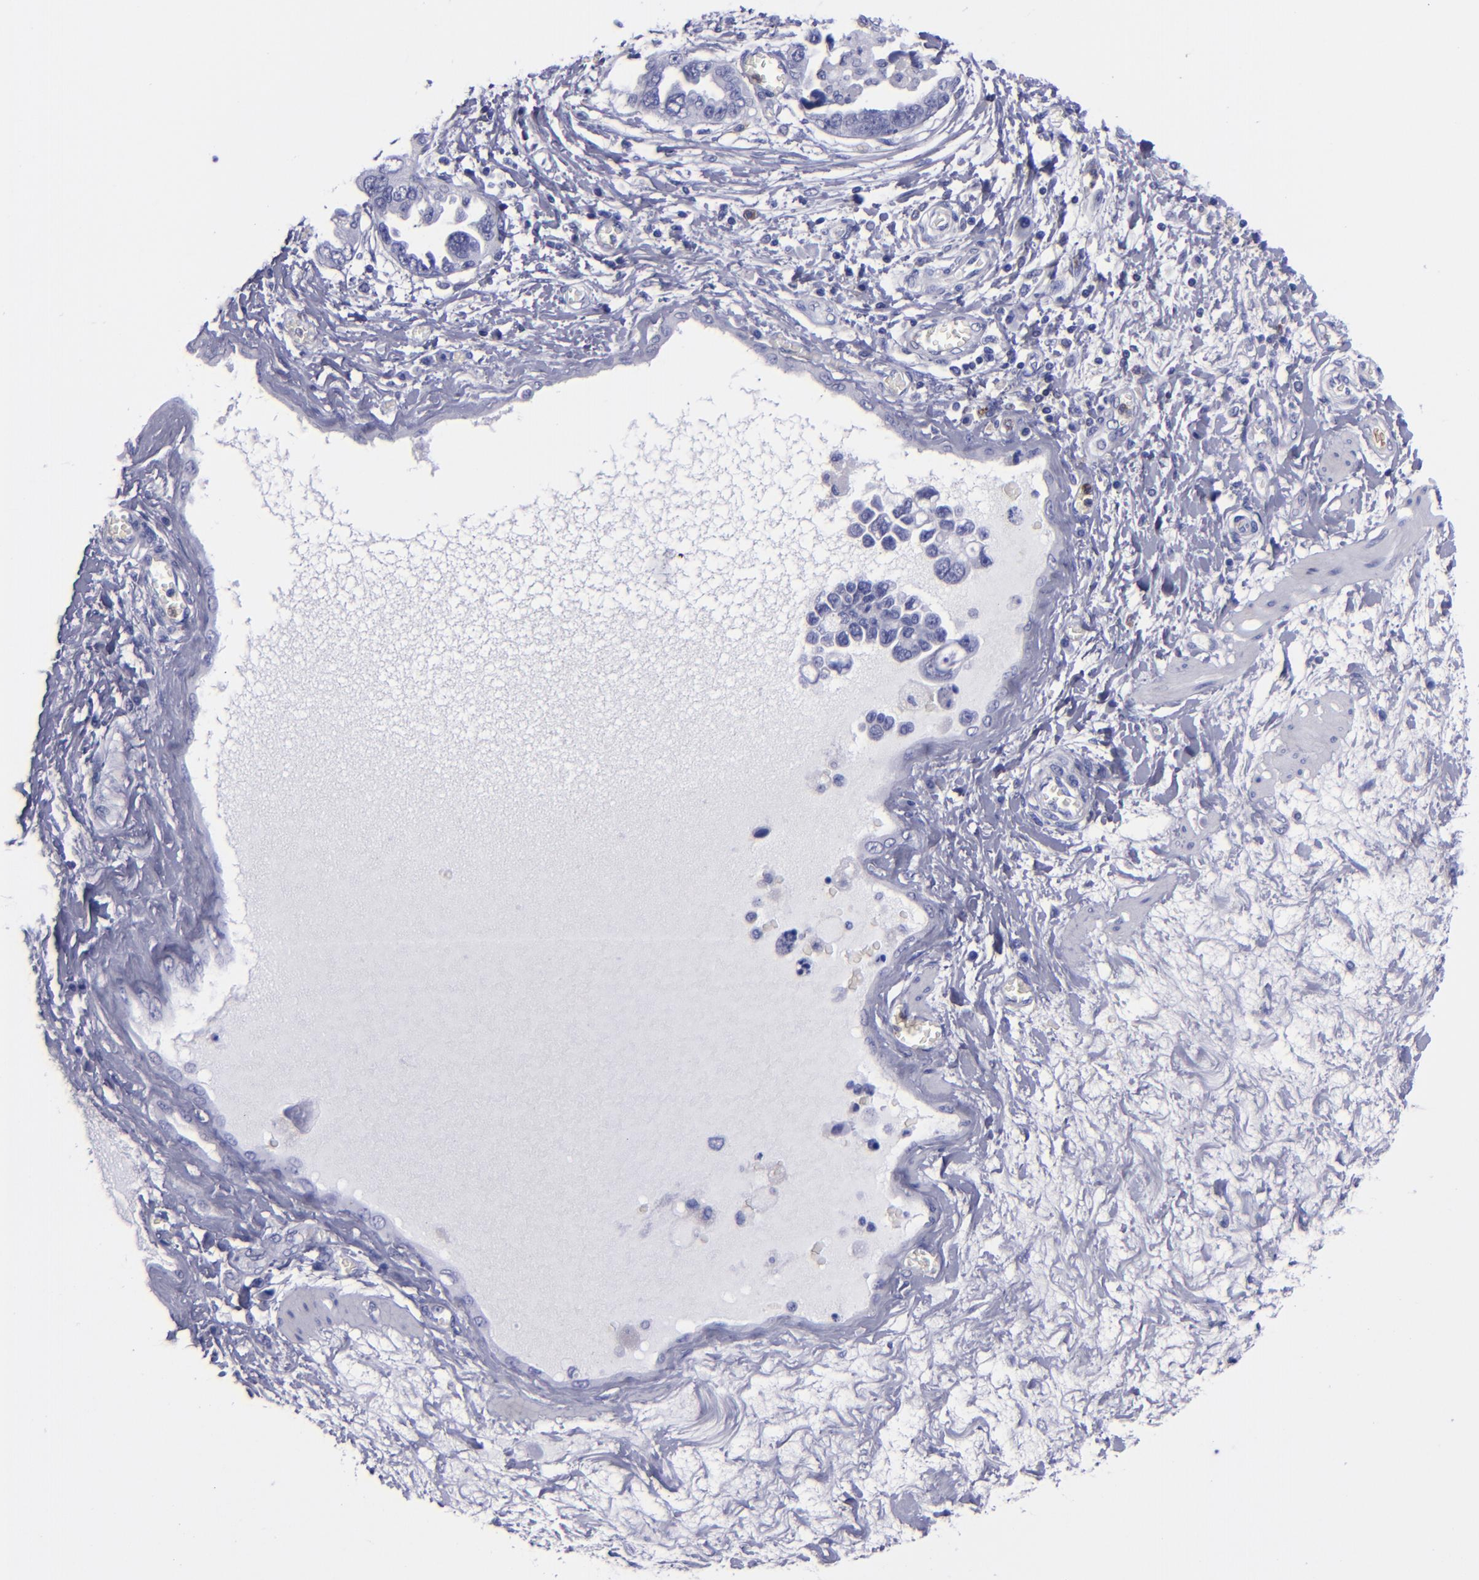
{"staining": {"intensity": "negative", "quantity": "none", "location": "none"}, "tissue": "ovarian cancer", "cell_type": "Tumor cells", "image_type": "cancer", "snomed": [{"axis": "morphology", "description": "Cystadenocarcinoma, serous, NOS"}, {"axis": "topography", "description": "Ovary"}], "caption": "A histopathology image of human ovarian cancer (serous cystadenocarcinoma) is negative for staining in tumor cells. The staining was performed using DAB (3,3'-diaminobenzidine) to visualize the protein expression in brown, while the nuclei were stained in blue with hematoxylin (Magnification: 20x).", "gene": "CR1", "patient": {"sex": "female", "age": 63}}